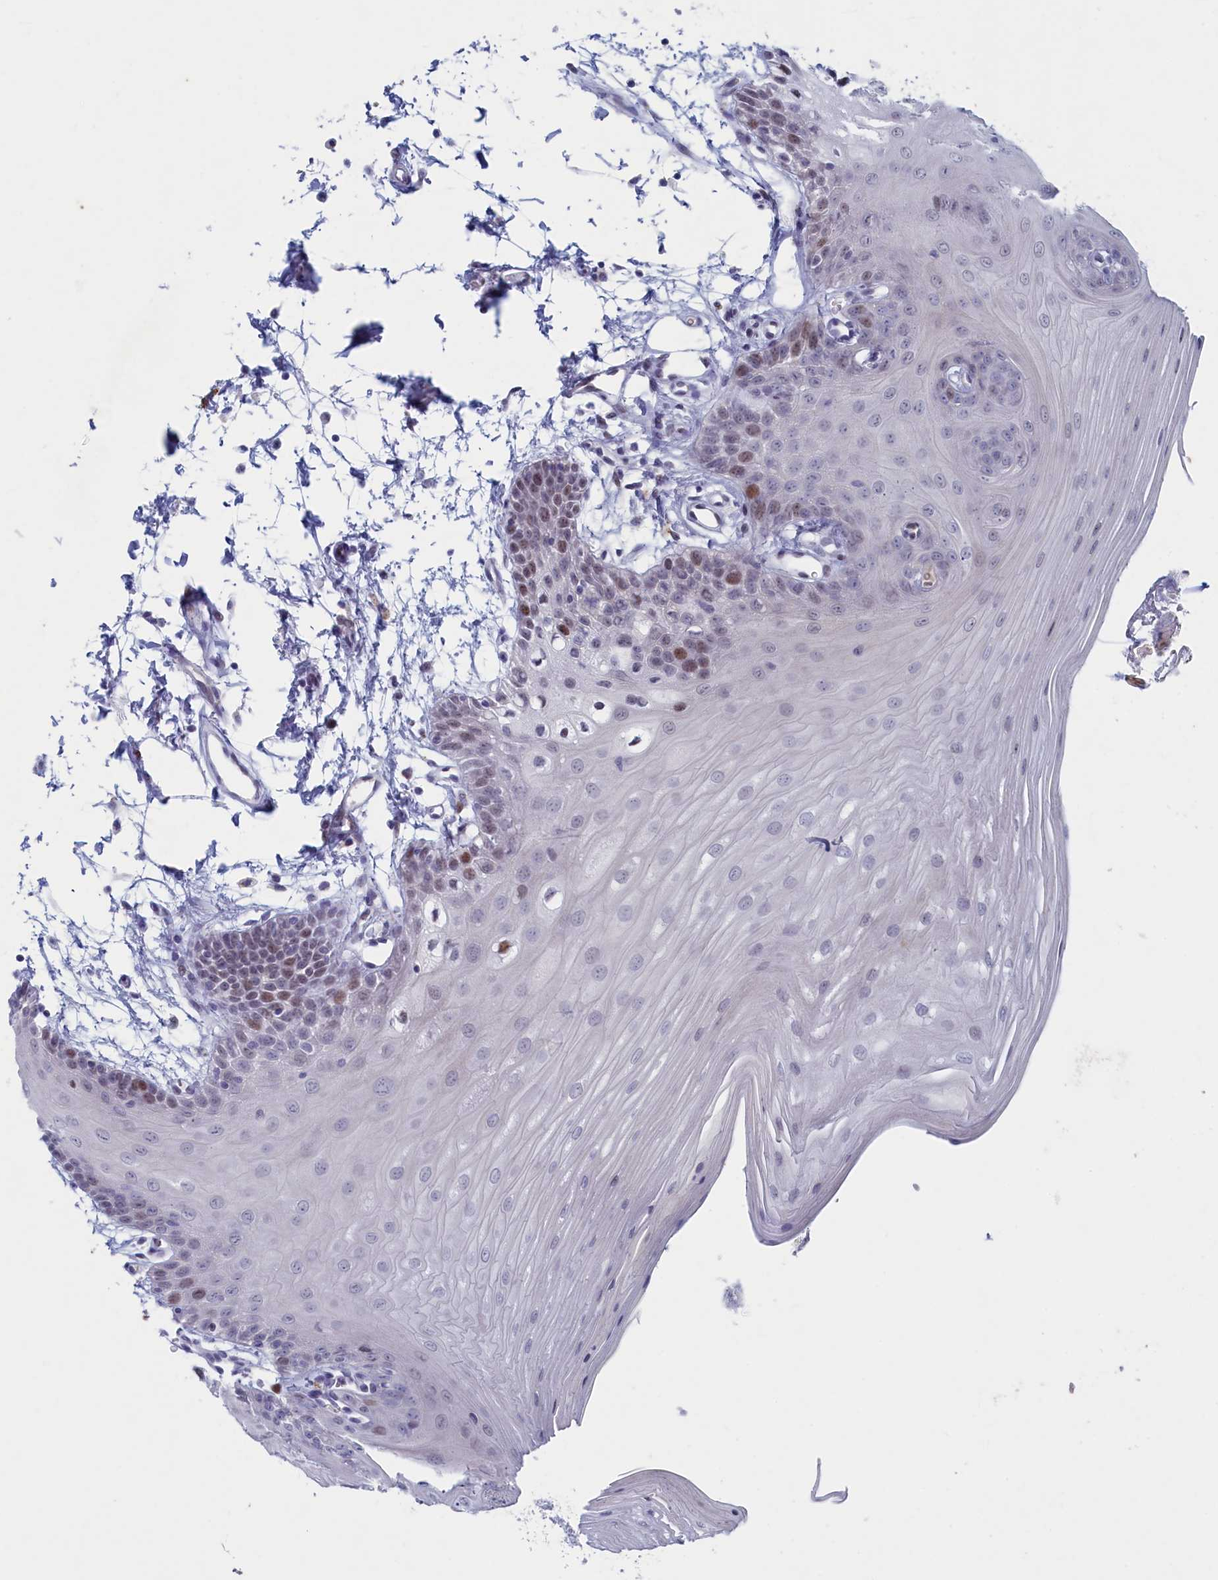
{"staining": {"intensity": "moderate", "quantity": "25%-75%", "location": "nuclear"}, "tissue": "oral mucosa", "cell_type": "Squamous epithelial cells", "image_type": "normal", "snomed": [{"axis": "morphology", "description": "Normal tissue, NOS"}, {"axis": "topography", "description": "Oral tissue"}, {"axis": "topography", "description": "Tounge, NOS"}], "caption": "IHC of benign human oral mucosa displays medium levels of moderate nuclear positivity in about 25%-75% of squamous epithelial cells. (brown staining indicates protein expression, while blue staining denotes nuclei).", "gene": "WDR76", "patient": {"sex": "female", "age": 73}}